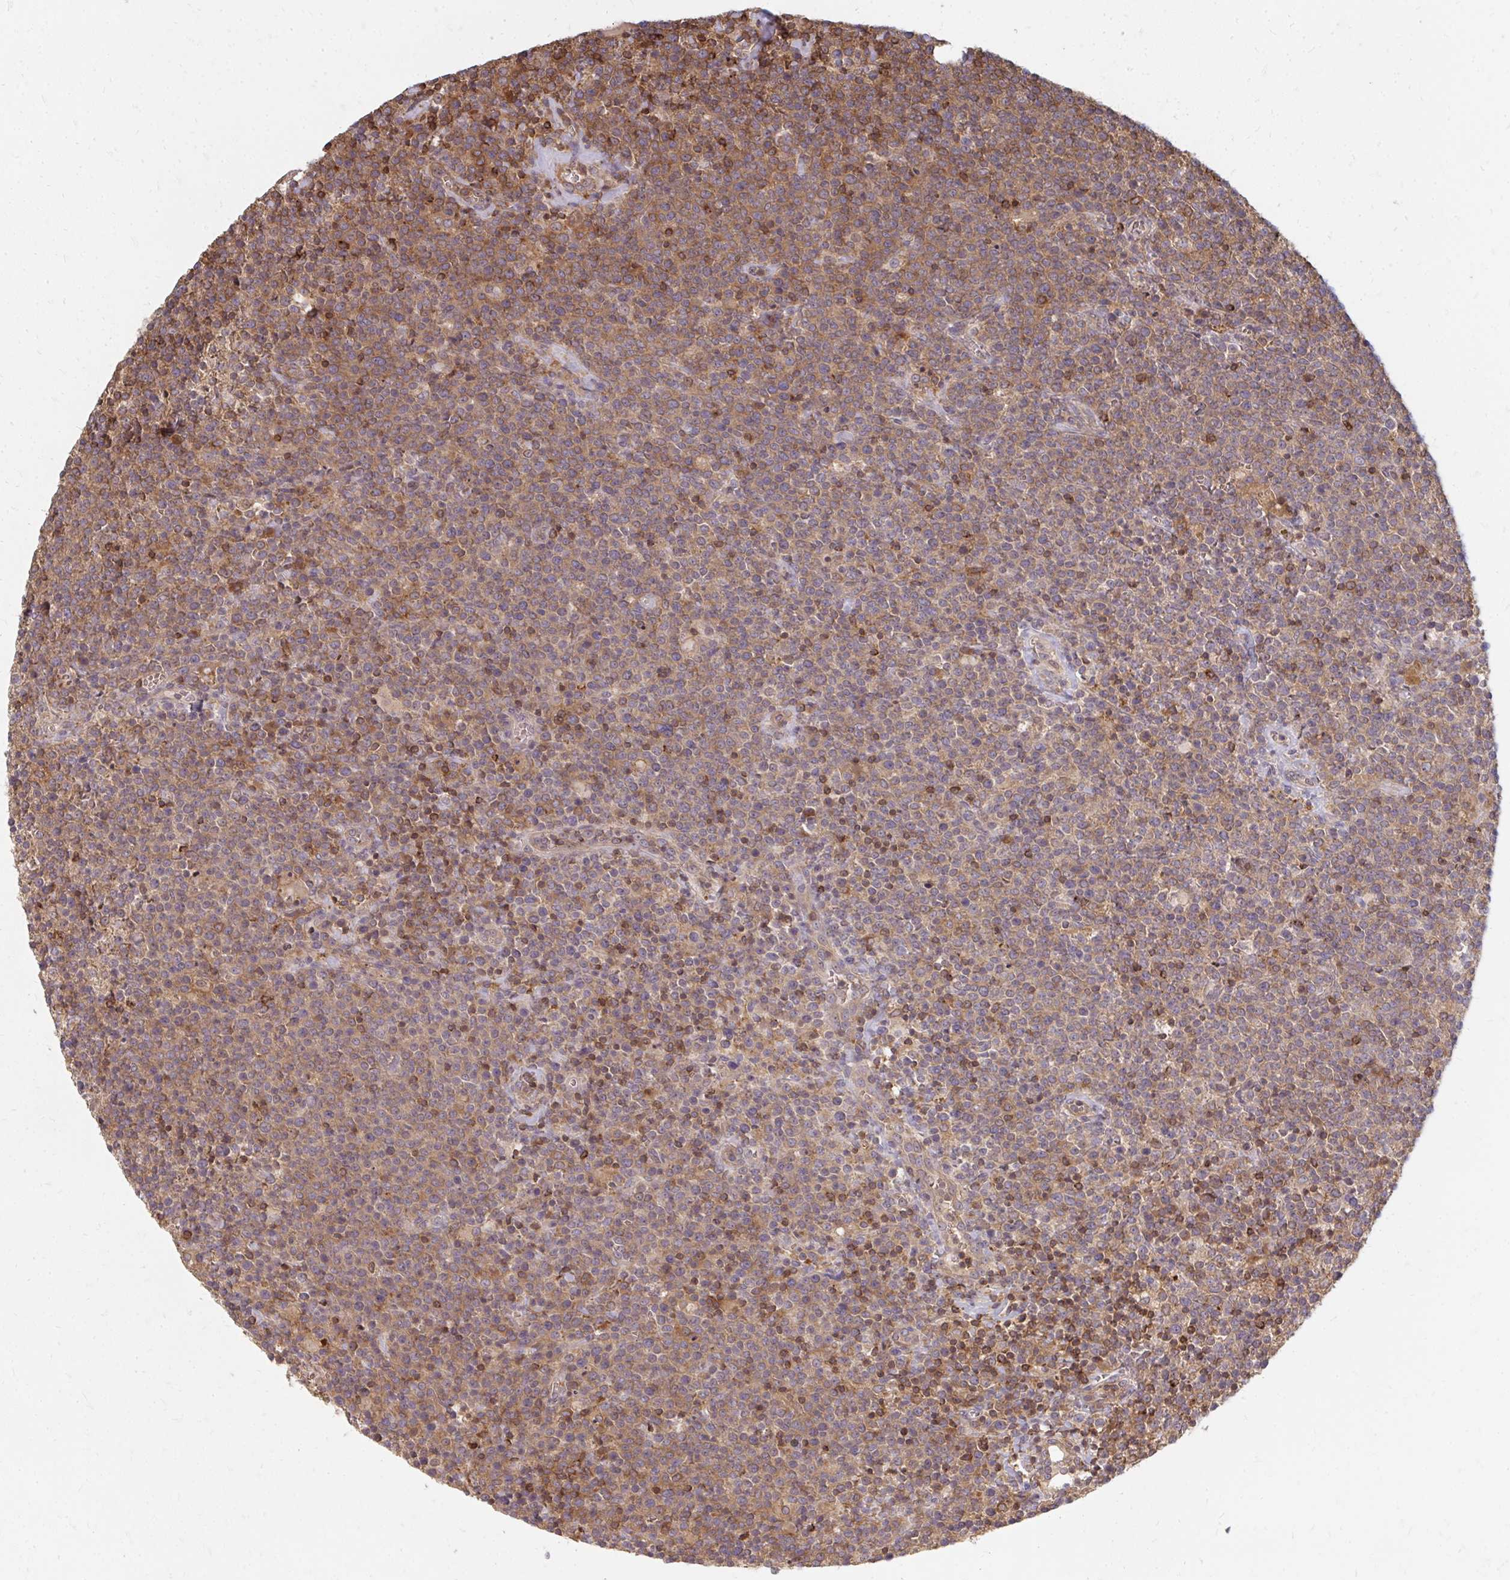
{"staining": {"intensity": "weak", "quantity": ">75%", "location": "cytoplasmic/membranous"}, "tissue": "lymphoma", "cell_type": "Tumor cells", "image_type": "cancer", "snomed": [{"axis": "morphology", "description": "Malignant lymphoma, non-Hodgkin's type, High grade"}, {"axis": "topography", "description": "Lymph node"}], "caption": "A brown stain shows weak cytoplasmic/membranous positivity of a protein in lymphoma tumor cells. (DAB (3,3'-diaminobenzidine) IHC with brightfield microscopy, high magnification).", "gene": "ZNF285", "patient": {"sex": "male", "age": 61}}